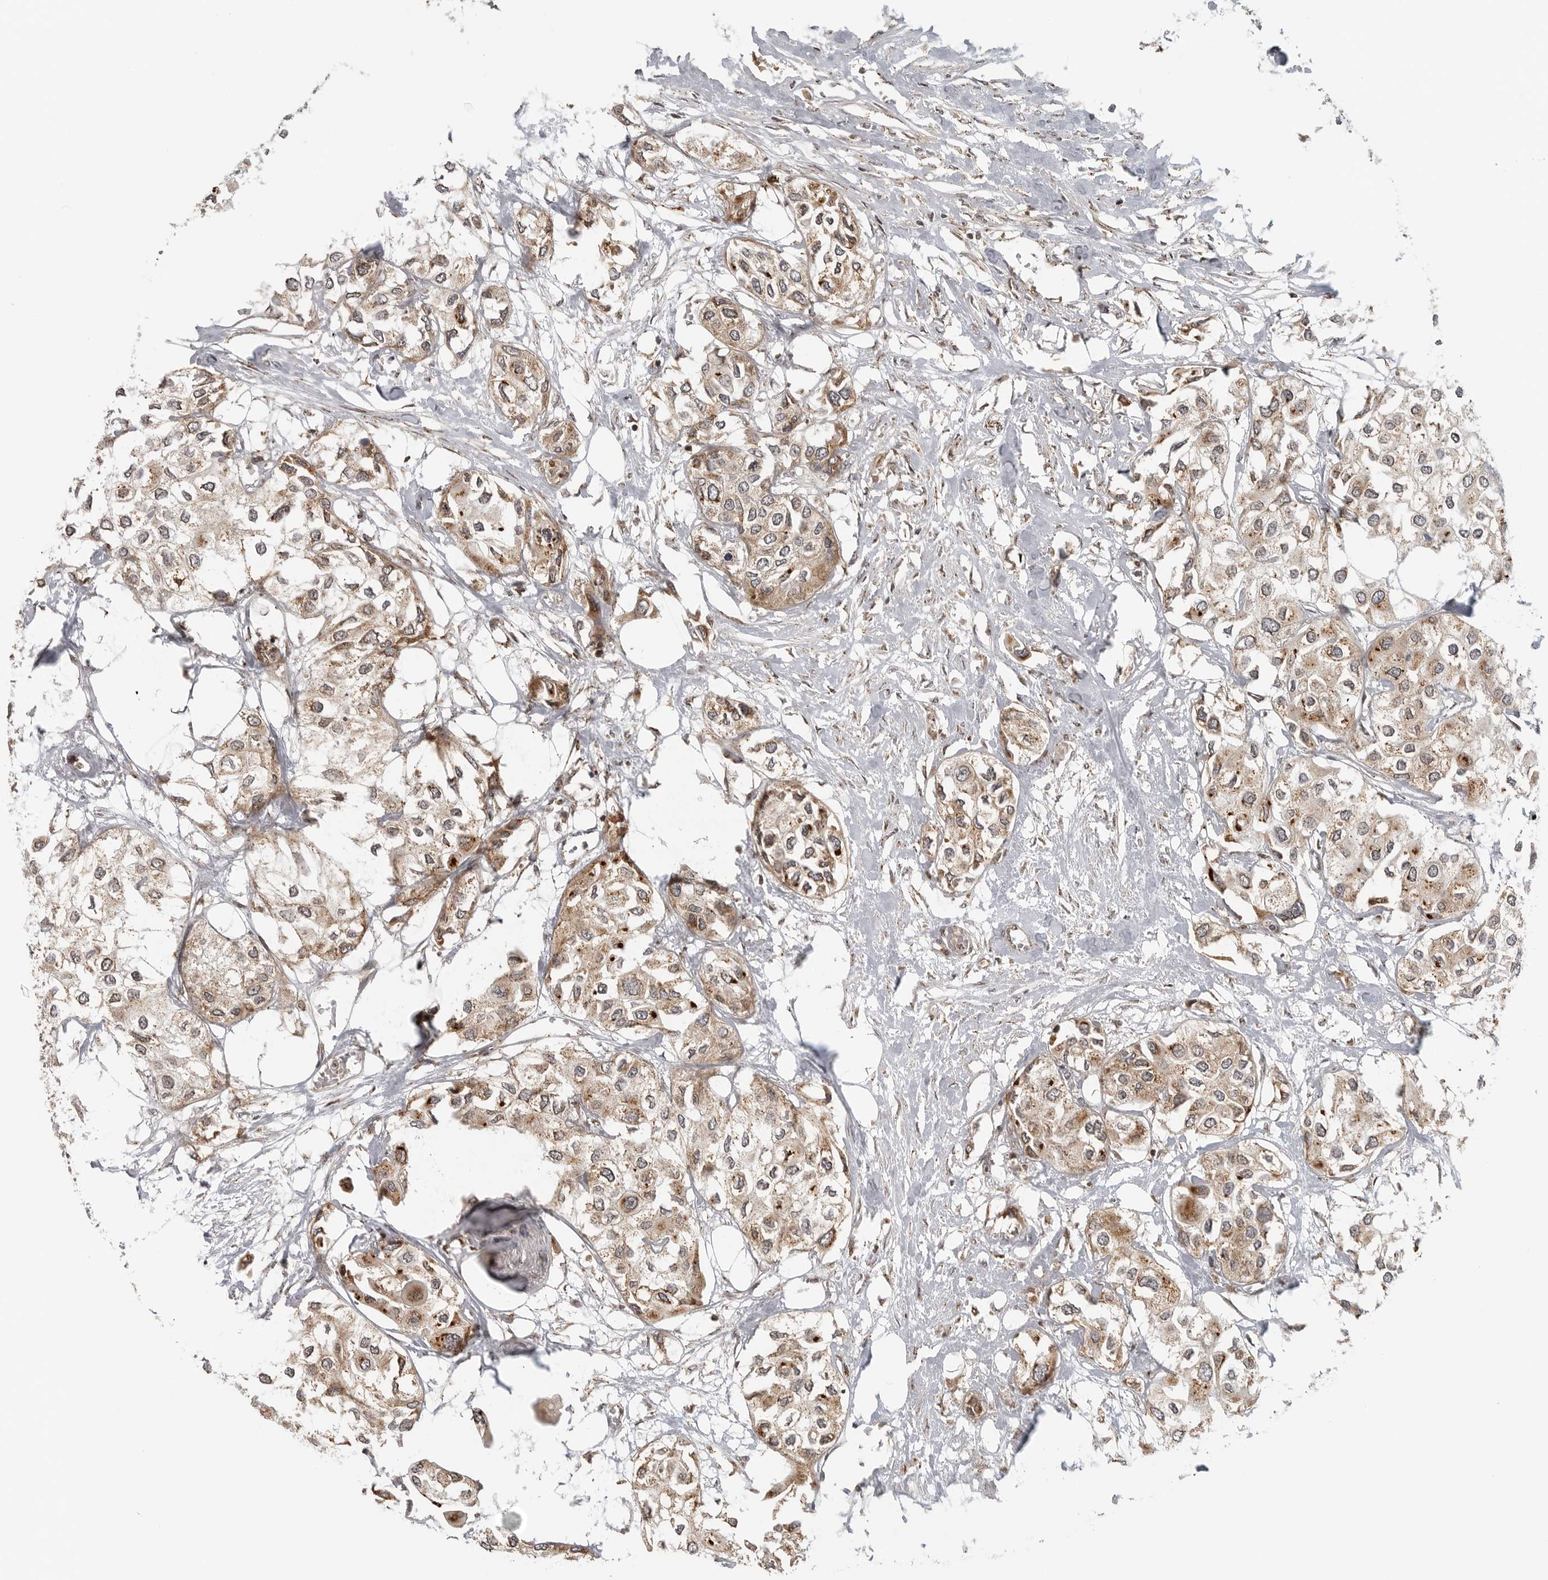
{"staining": {"intensity": "weak", "quantity": ">75%", "location": "cytoplasmic/membranous"}, "tissue": "urothelial cancer", "cell_type": "Tumor cells", "image_type": "cancer", "snomed": [{"axis": "morphology", "description": "Urothelial carcinoma, High grade"}, {"axis": "topography", "description": "Urinary bladder"}], "caption": "A low amount of weak cytoplasmic/membranous expression is present in approximately >75% of tumor cells in urothelial carcinoma (high-grade) tissue.", "gene": "COPA", "patient": {"sex": "male", "age": 64}}